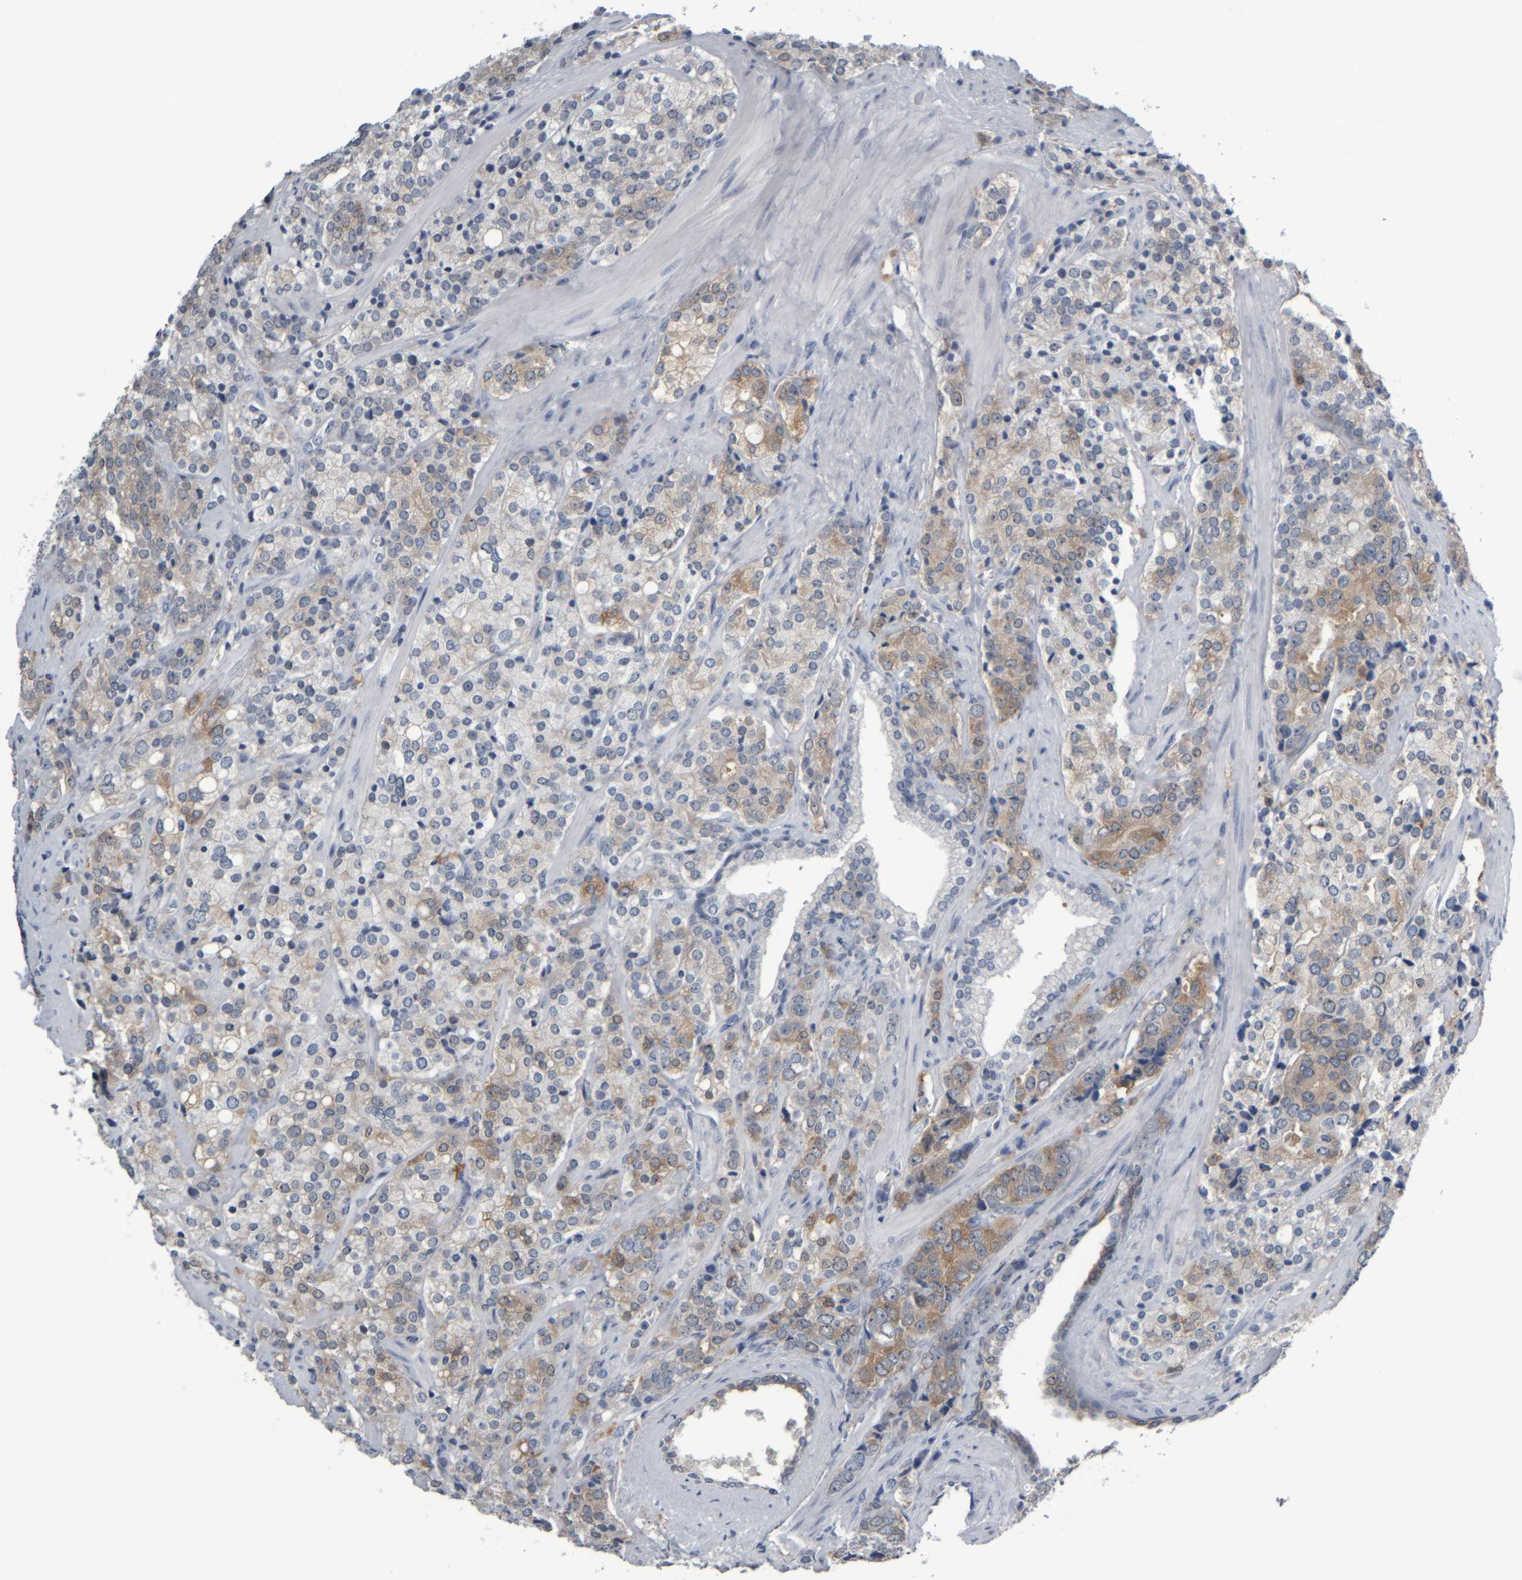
{"staining": {"intensity": "weak", "quantity": "25%-75%", "location": "cytoplasmic/membranous"}, "tissue": "prostate cancer", "cell_type": "Tumor cells", "image_type": "cancer", "snomed": [{"axis": "morphology", "description": "Adenocarcinoma, High grade"}, {"axis": "topography", "description": "Prostate"}], "caption": "This image displays immunohistochemistry (IHC) staining of human prostate high-grade adenocarcinoma, with low weak cytoplasmic/membranous expression in approximately 25%-75% of tumor cells.", "gene": "COL14A1", "patient": {"sex": "male", "age": 71}}